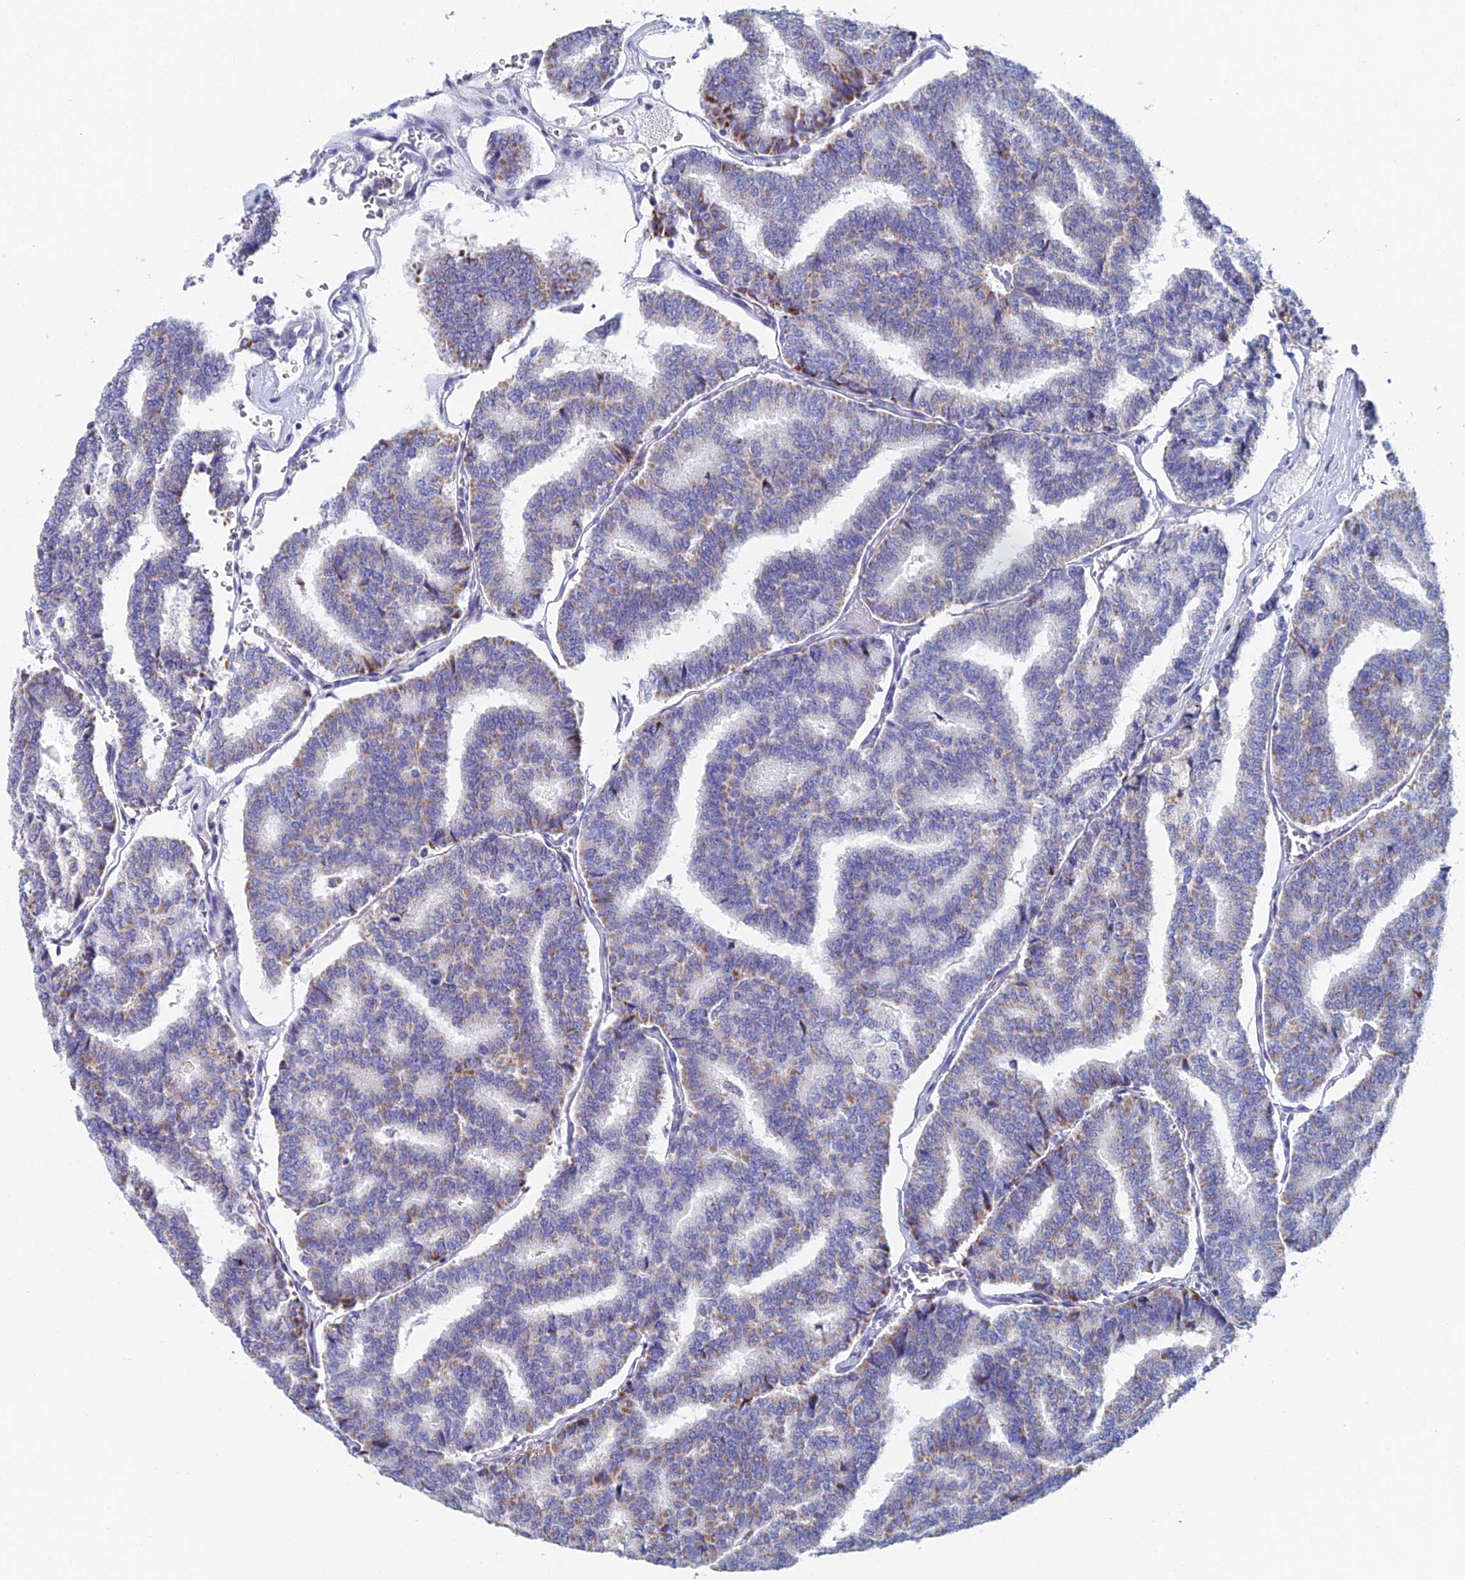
{"staining": {"intensity": "moderate", "quantity": "25%-75%", "location": "cytoplasmic/membranous"}, "tissue": "thyroid cancer", "cell_type": "Tumor cells", "image_type": "cancer", "snomed": [{"axis": "morphology", "description": "Papillary adenocarcinoma, NOS"}, {"axis": "topography", "description": "Thyroid gland"}], "caption": "Immunohistochemical staining of human thyroid cancer exhibits medium levels of moderate cytoplasmic/membranous protein expression in approximately 25%-75% of tumor cells.", "gene": "ACSM1", "patient": {"sex": "female", "age": 35}}